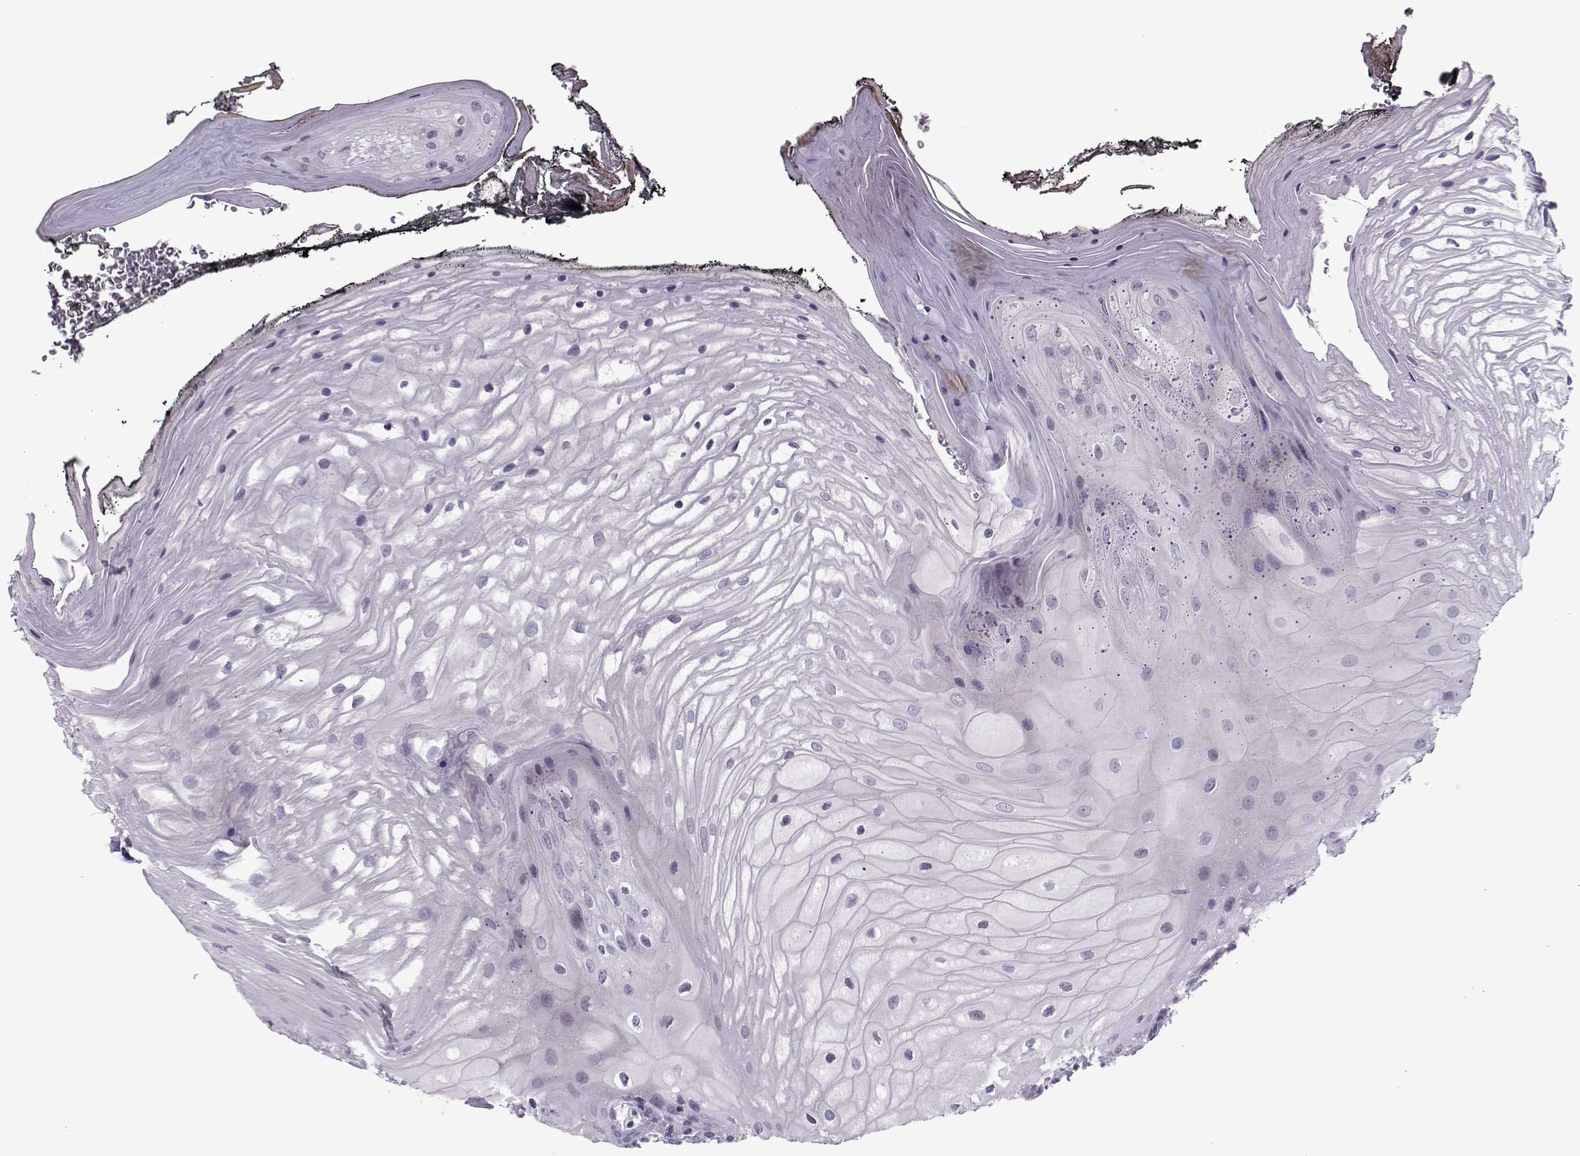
{"staining": {"intensity": "negative", "quantity": "none", "location": "none"}, "tissue": "oral mucosa", "cell_type": "Squamous epithelial cells", "image_type": "normal", "snomed": [{"axis": "morphology", "description": "Normal tissue, NOS"}, {"axis": "morphology", "description": "Squamous cell carcinoma, NOS"}, {"axis": "topography", "description": "Oral tissue"}, {"axis": "topography", "description": "Head-Neck"}], "caption": "Immunohistochemistry (IHC) photomicrograph of unremarkable human oral mucosa stained for a protein (brown), which exhibits no positivity in squamous epithelial cells. (DAB immunohistochemistry with hematoxylin counter stain).", "gene": "ASRGL1", "patient": {"sex": "male", "age": 65}}